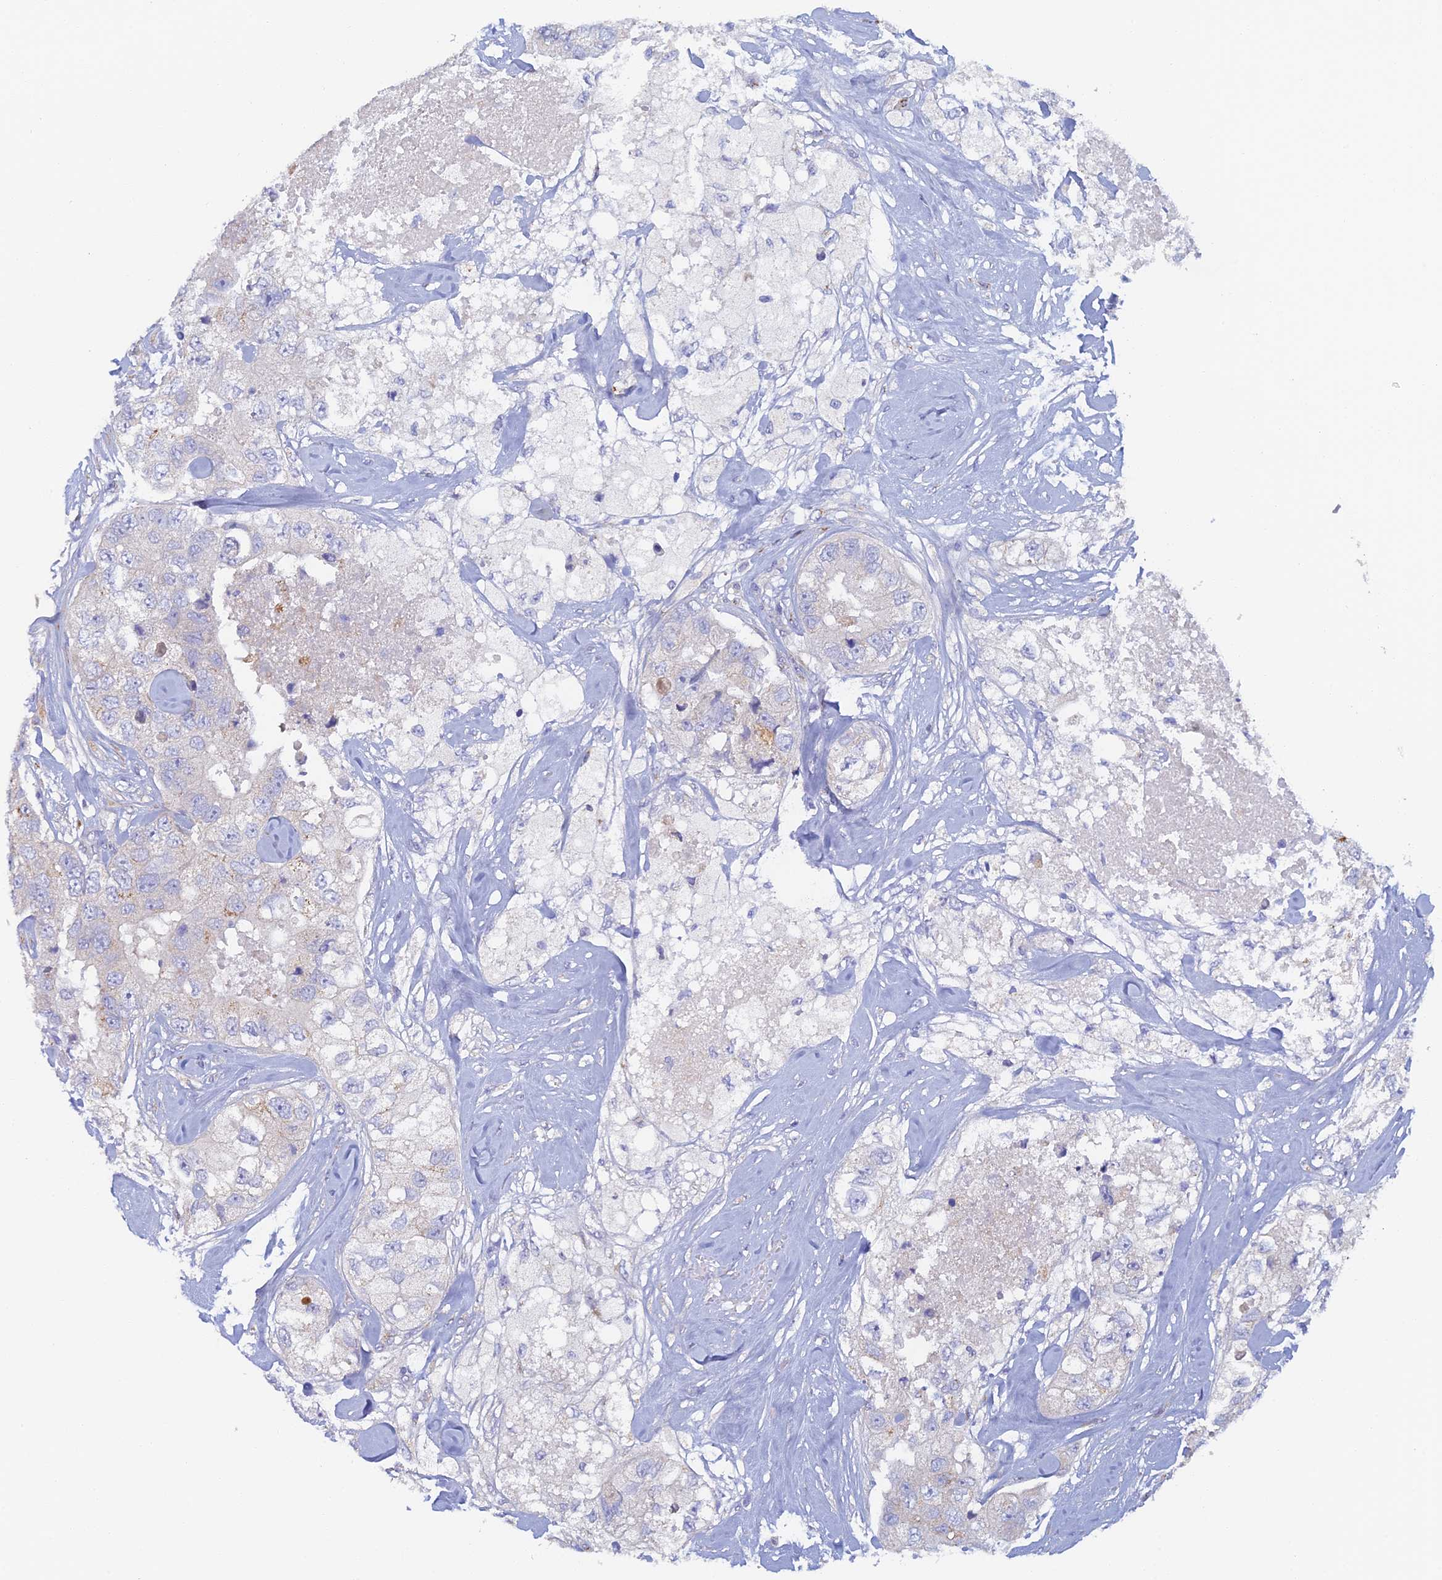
{"staining": {"intensity": "negative", "quantity": "none", "location": "none"}, "tissue": "breast cancer", "cell_type": "Tumor cells", "image_type": "cancer", "snomed": [{"axis": "morphology", "description": "Duct carcinoma"}, {"axis": "topography", "description": "Breast"}], "caption": "Tumor cells show no significant positivity in breast cancer.", "gene": "SLC24A3", "patient": {"sex": "female", "age": 62}}